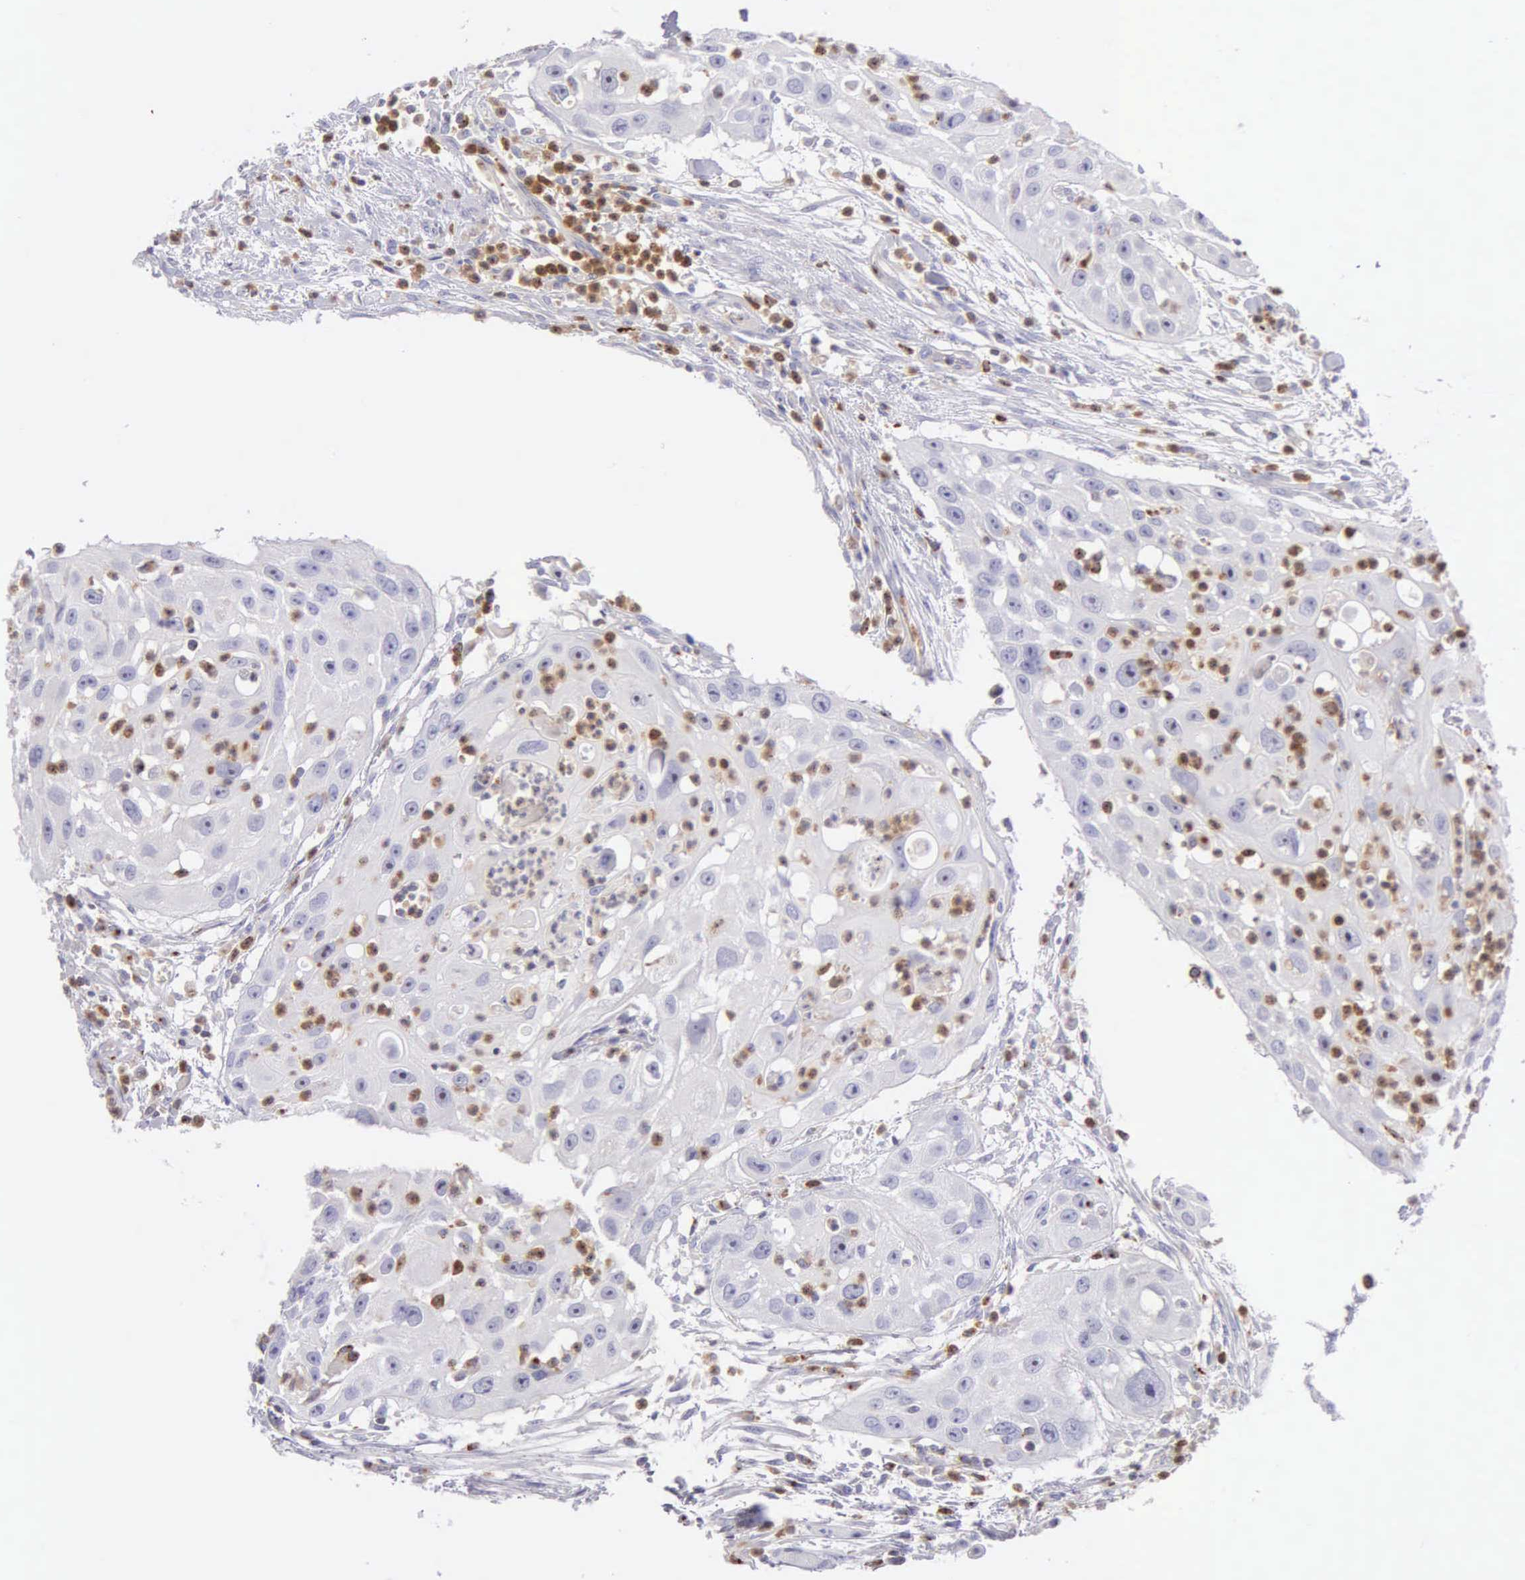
{"staining": {"intensity": "negative", "quantity": "none", "location": "none"}, "tissue": "head and neck cancer", "cell_type": "Tumor cells", "image_type": "cancer", "snomed": [{"axis": "morphology", "description": "Squamous cell carcinoma, NOS"}, {"axis": "topography", "description": "Head-Neck"}], "caption": "A histopathology image of human squamous cell carcinoma (head and neck) is negative for staining in tumor cells. (DAB IHC with hematoxylin counter stain).", "gene": "SRGN", "patient": {"sex": "male", "age": 64}}